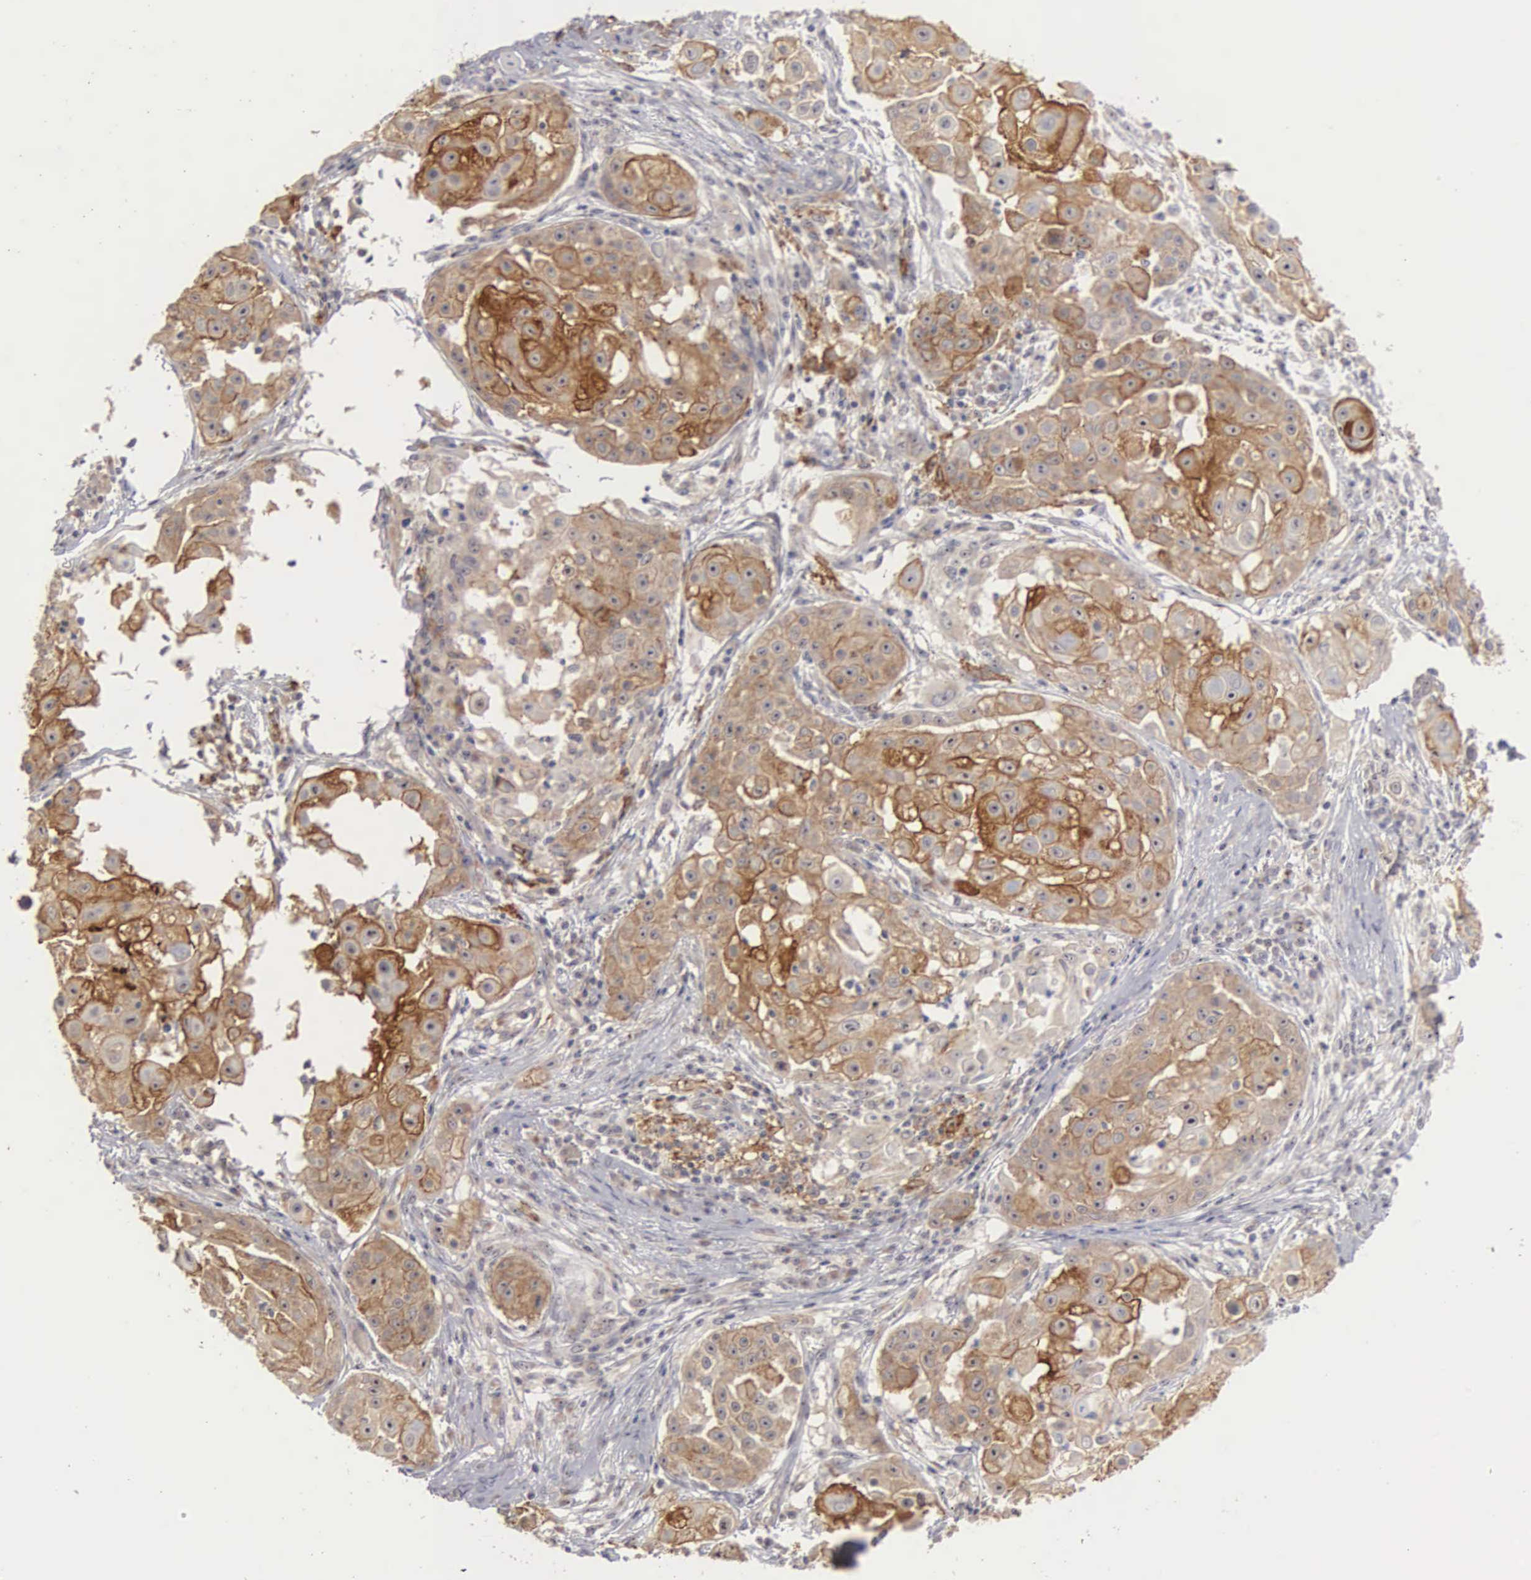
{"staining": {"intensity": "moderate", "quantity": ">75%", "location": "cytoplasmic/membranous,nuclear"}, "tissue": "skin cancer", "cell_type": "Tumor cells", "image_type": "cancer", "snomed": [{"axis": "morphology", "description": "Squamous cell carcinoma, NOS"}, {"axis": "topography", "description": "Skin"}], "caption": "This is an image of immunohistochemistry staining of skin cancer, which shows moderate staining in the cytoplasmic/membranous and nuclear of tumor cells.", "gene": "AMN", "patient": {"sex": "female", "age": 57}}